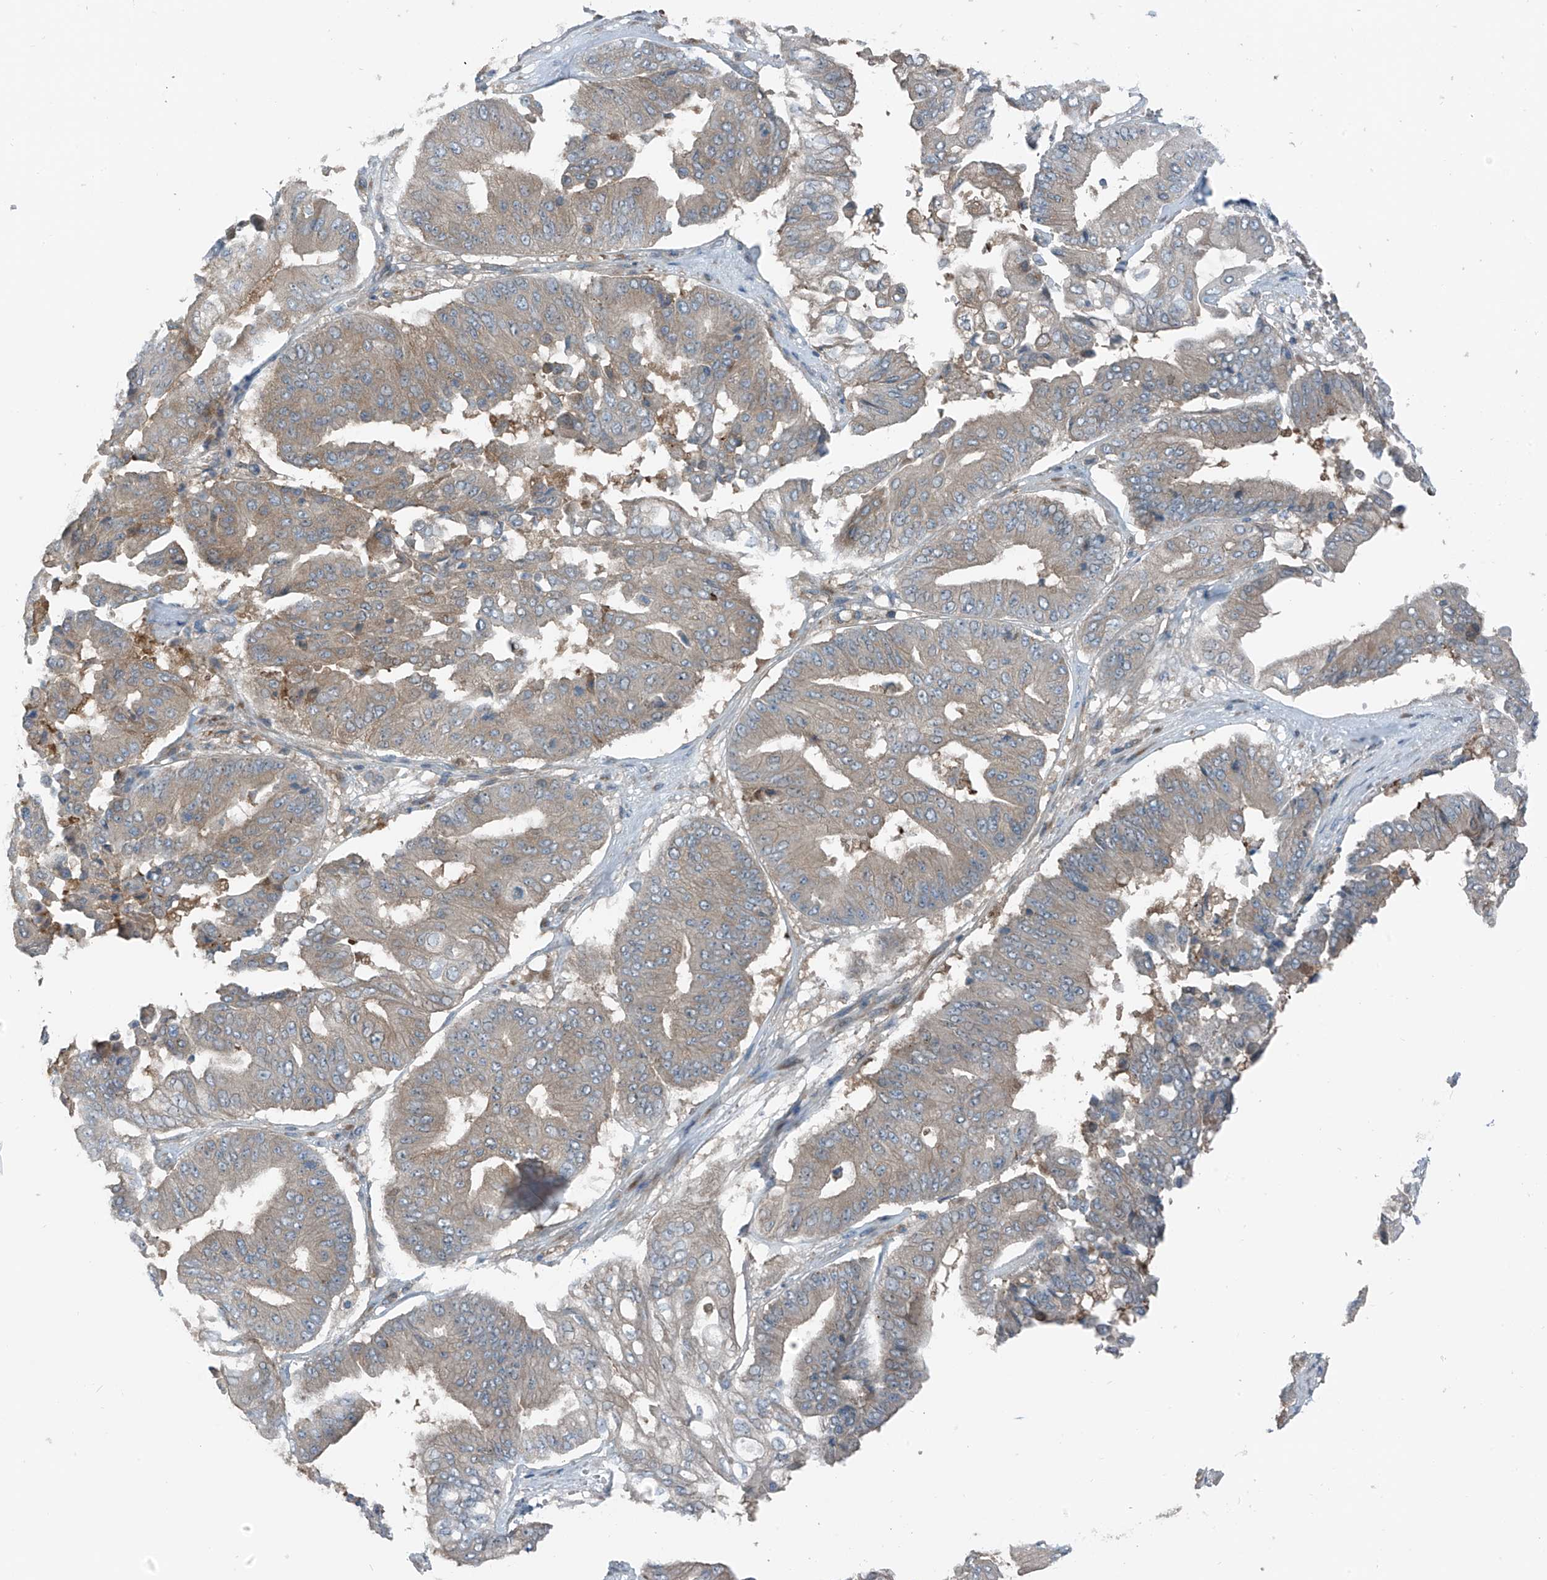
{"staining": {"intensity": "moderate", "quantity": "25%-75%", "location": "cytoplasmic/membranous"}, "tissue": "pancreatic cancer", "cell_type": "Tumor cells", "image_type": "cancer", "snomed": [{"axis": "morphology", "description": "Adenocarcinoma, NOS"}, {"axis": "topography", "description": "Pancreas"}], "caption": "Moderate cytoplasmic/membranous staining for a protein is seen in about 25%-75% of tumor cells of pancreatic cancer (adenocarcinoma) using immunohistochemistry.", "gene": "SLC12A6", "patient": {"sex": "female", "age": 77}}